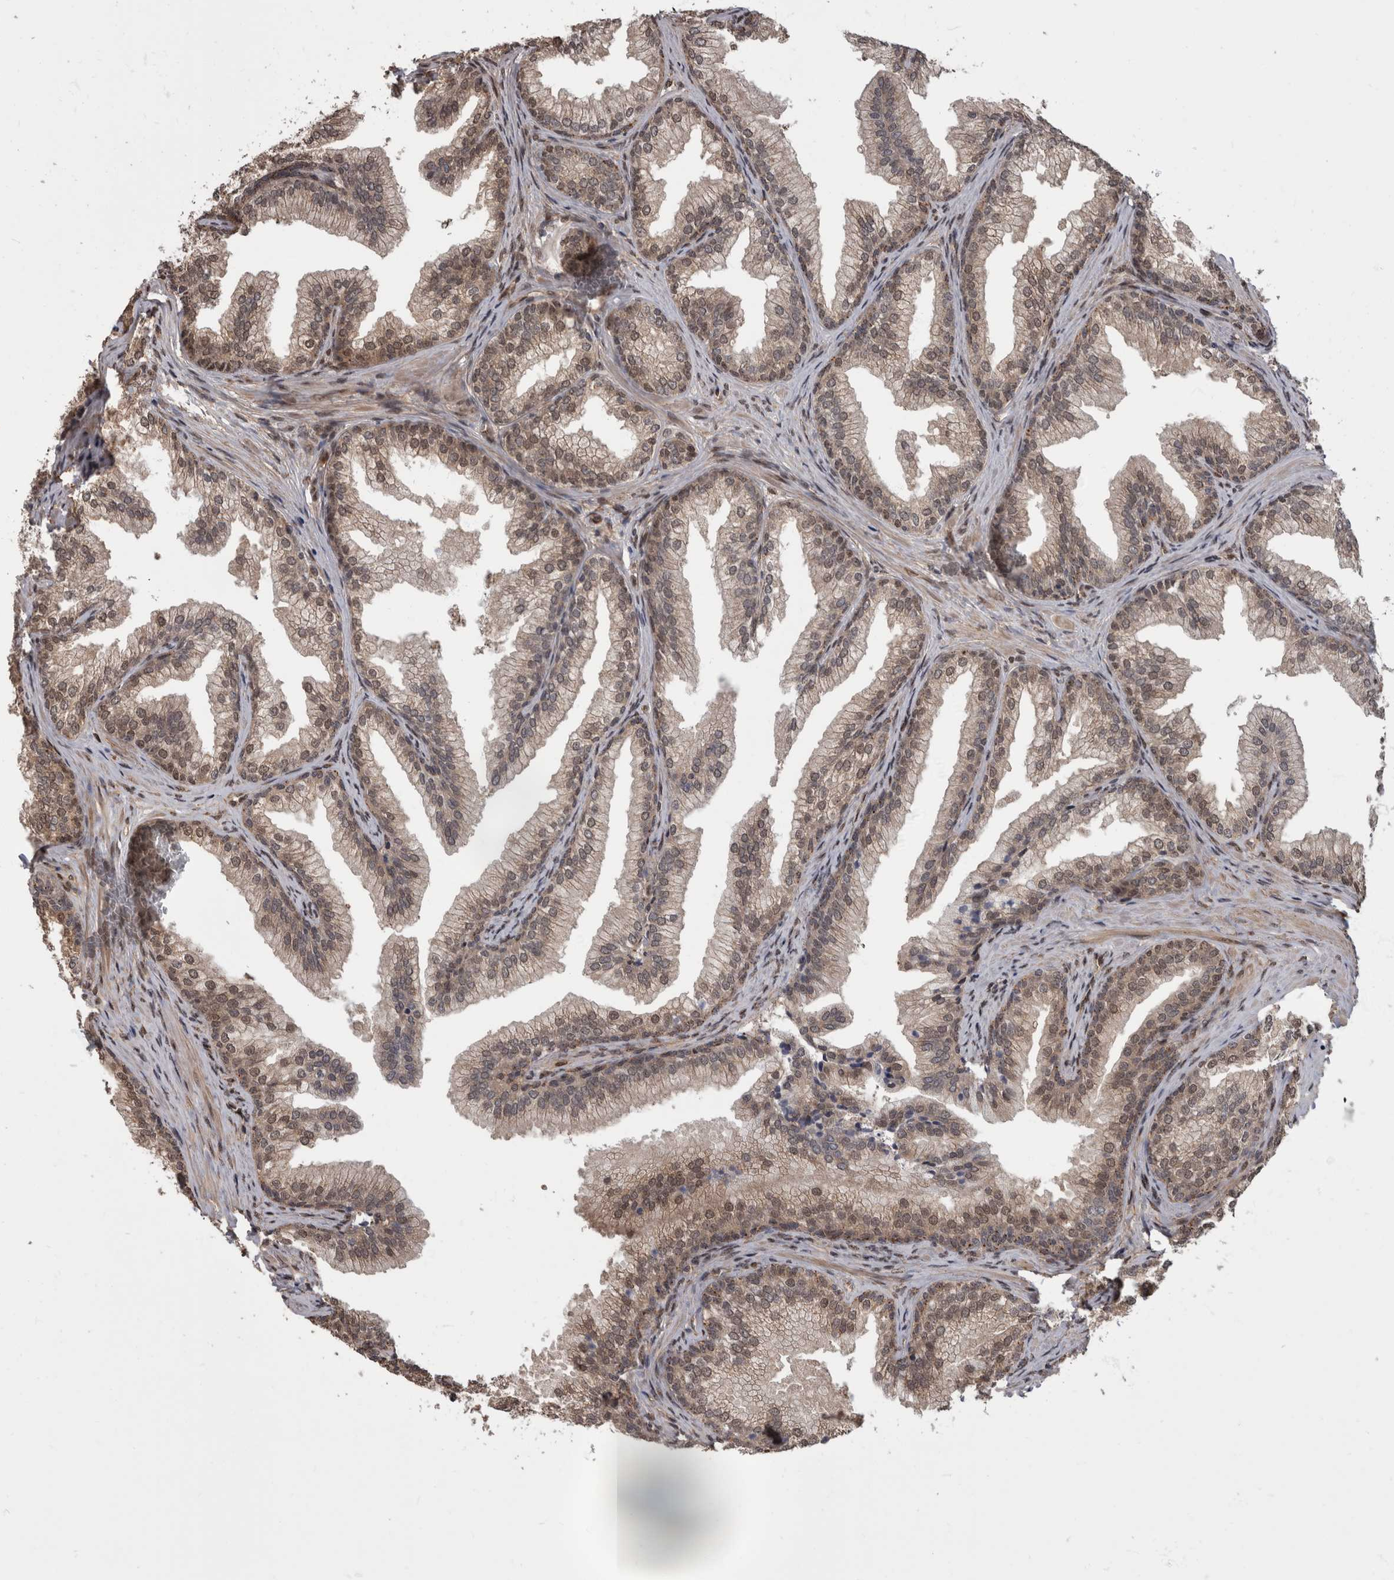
{"staining": {"intensity": "moderate", "quantity": "25%-75%", "location": "cytoplasmic/membranous,nuclear"}, "tissue": "prostate", "cell_type": "Glandular cells", "image_type": "normal", "snomed": [{"axis": "morphology", "description": "Normal tissue, NOS"}, {"axis": "topography", "description": "Prostate"}], "caption": "A brown stain shows moderate cytoplasmic/membranous,nuclear staining of a protein in glandular cells of unremarkable prostate.", "gene": "AKT3", "patient": {"sex": "male", "age": 76}}